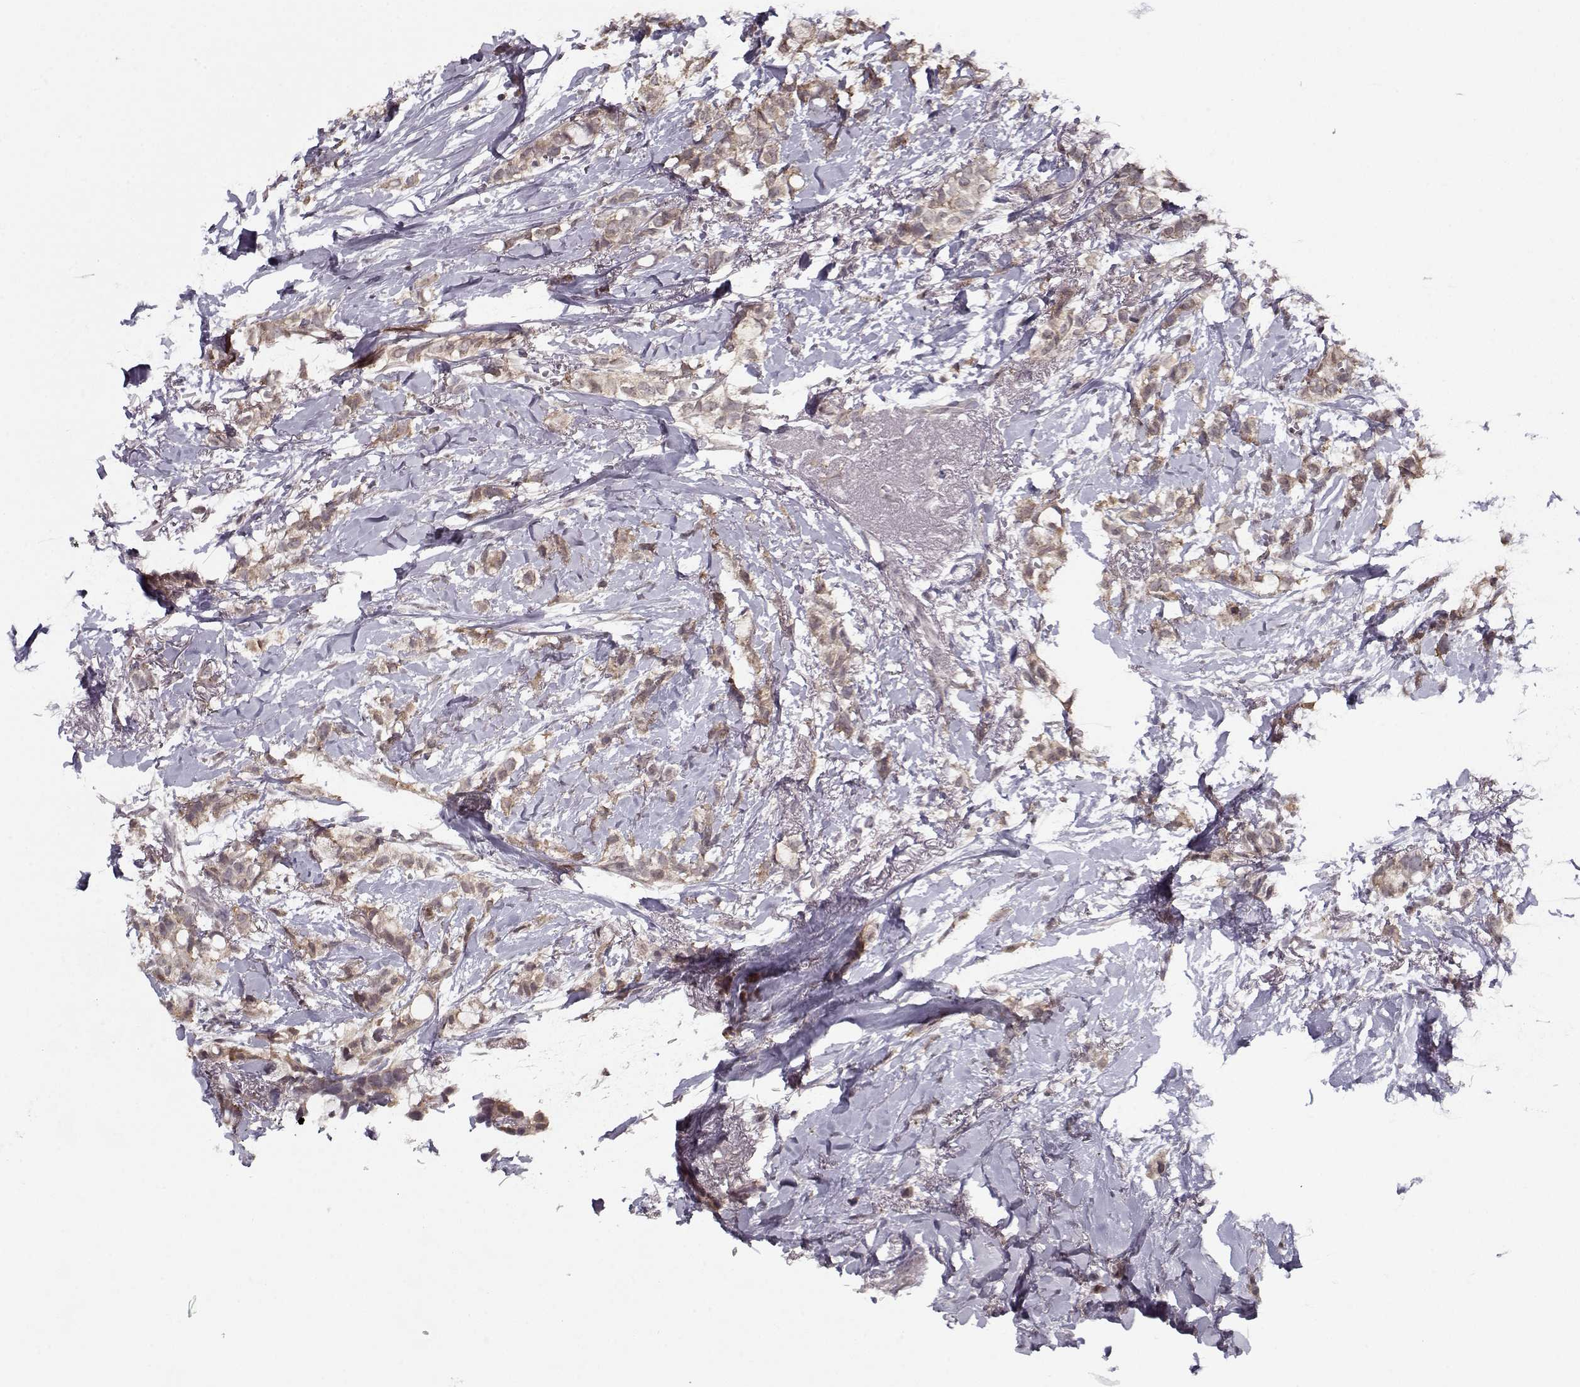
{"staining": {"intensity": "weak", "quantity": ">75%", "location": "cytoplasmic/membranous"}, "tissue": "breast cancer", "cell_type": "Tumor cells", "image_type": "cancer", "snomed": [{"axis": "morphology", "description": "Duct carcinoma"}, {"axis": "topography", "description": "Breast"}], "caption": "IHC of human breast intraductal carcinoma shows low levels of weak cytoplasmic/membranous positivity in about >75% of tumor cells.", "gene": "TESPA1", "patient": {"sex": "female", "age": 85}}